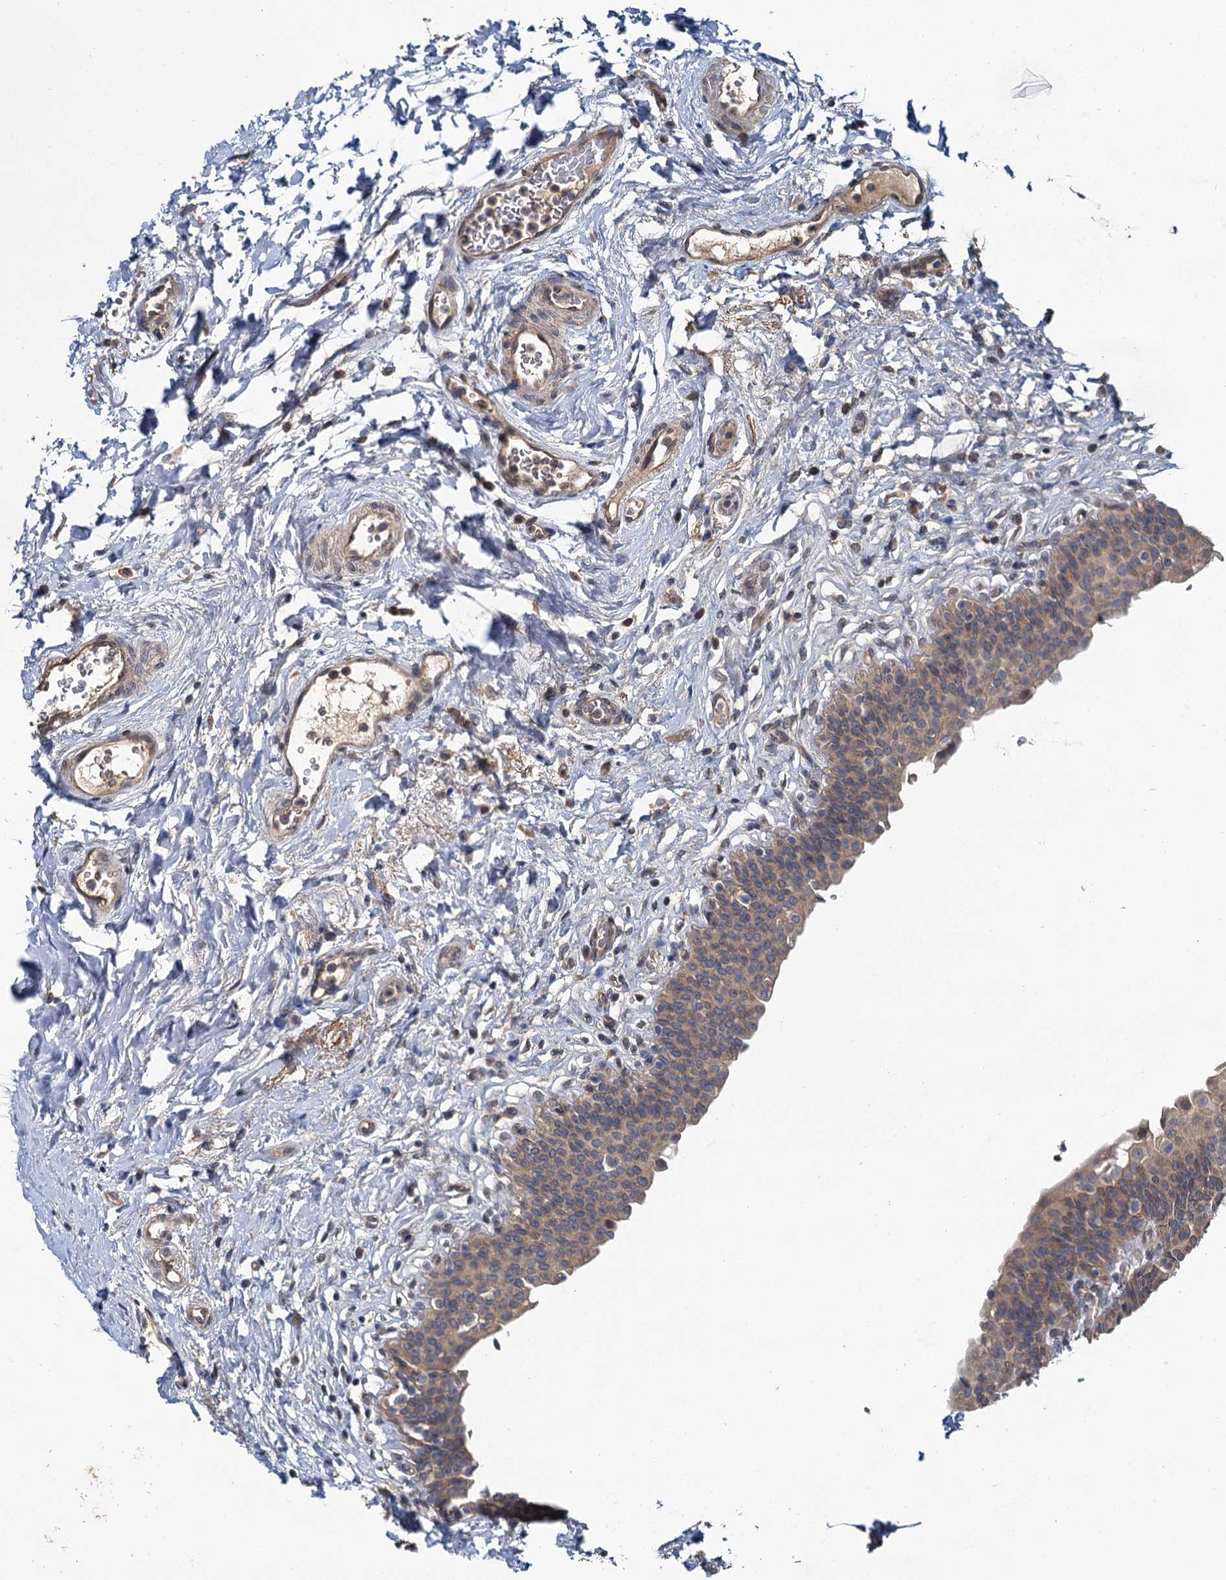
{"staining": {"intensity": "moderate", "quantity": ">75%", "location": "cytoplasmic/membranous"}, "tissue": "urinary bladder", "cell_type": "Urothelial cells", "image_type": "normal", "snomed": [{"axis": "morphology", "description": "Normal tissue, NOS"}, {"axis": "topography", "description": "Urinary bladder"}], "caption": "Immunohistochemistry staining of normal urinary bladder, which demonstrates medium levels of moderate cytoplasmic/membranous staining in approximately >75% of urothelial cells indicating moderate cytoplasmic/membranous protein positivity. The staining was performed using DAB (3,3'-diaminobenzidine) (brown) for protein detection and nuclei were counterstained in hematoxylin (blue).", "gene": "ZNF324", "patient": {"sex": "male", "age": 83}}